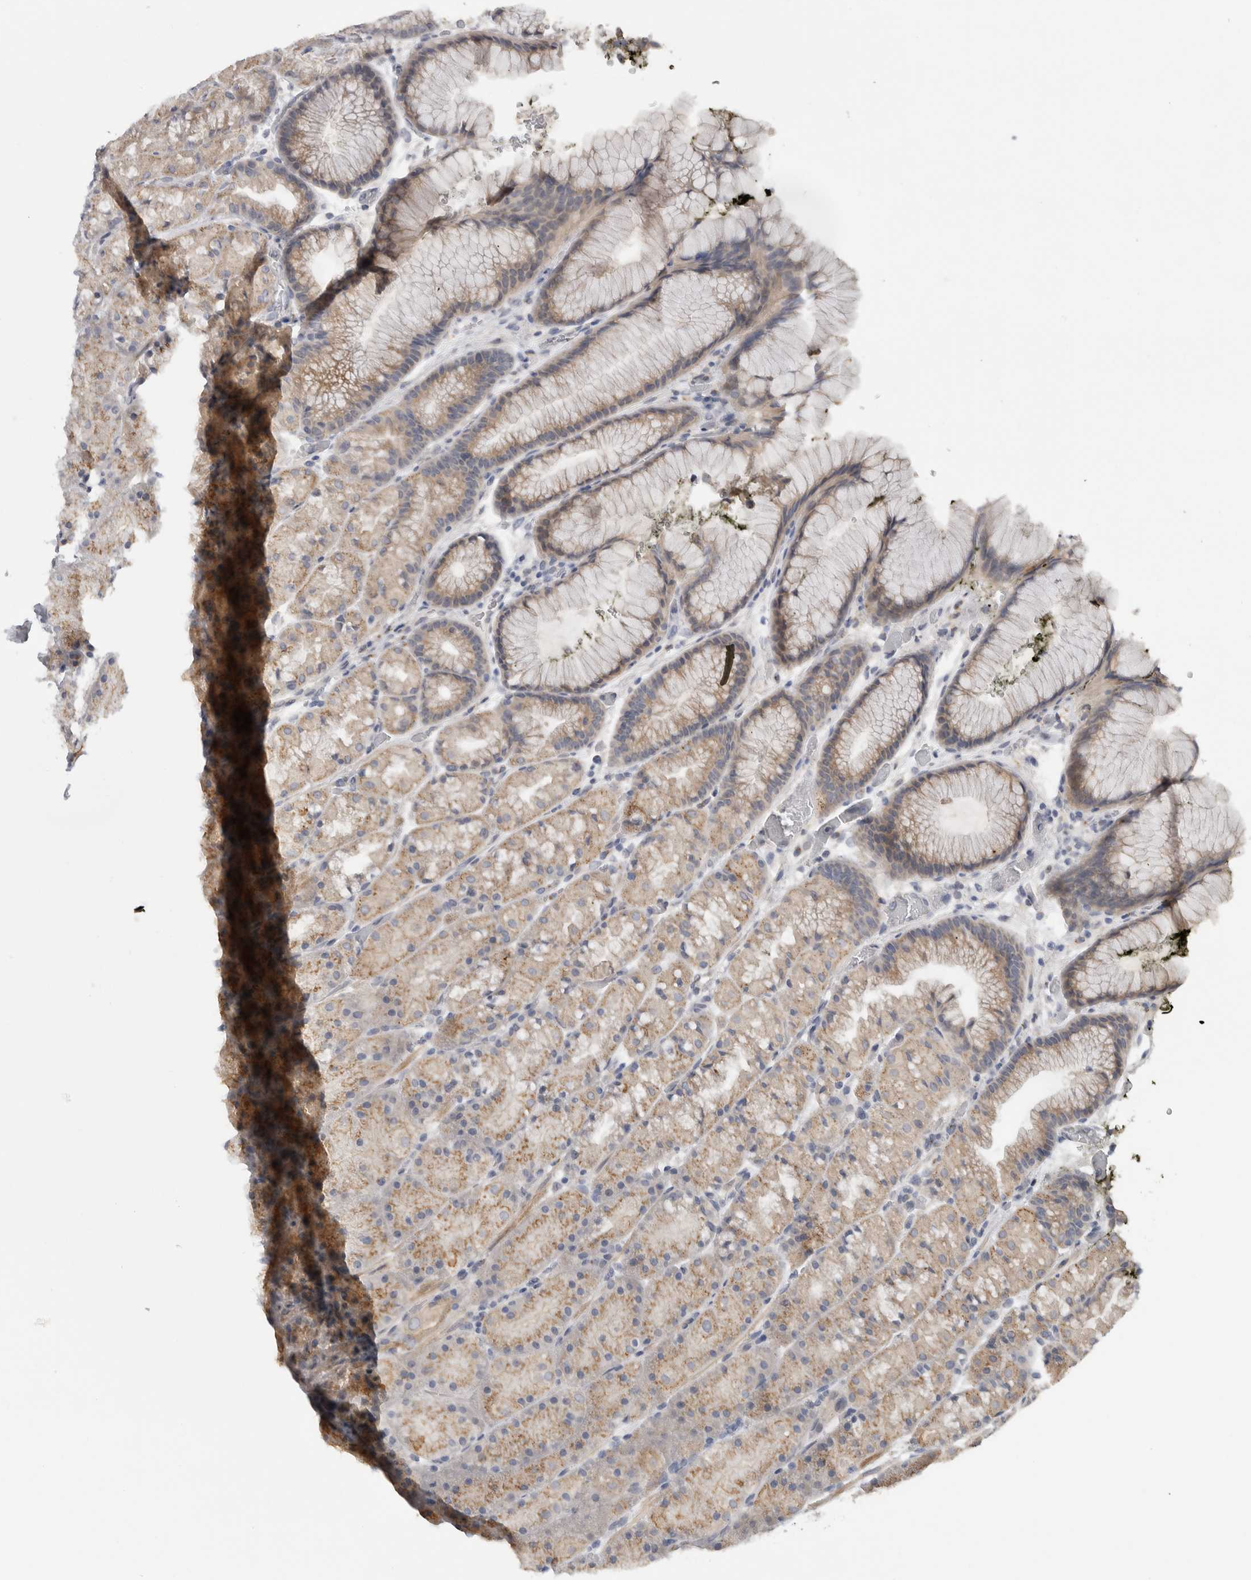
{"staining": {"intensity": "moderate", "quantity": "25%-75%", "location": "cytoplasmic/membranous"}, "tissue": "stomach", "cell_type": "Glandular cells", "image_type": "normal", "snomed": [{"axis": "morphology", "description": "Normal tissue, NOS"}, {"axis": "topography", "description": "Stomach, upper"}, {"axis": "topography", "description": "Stomach"}], "caption": "Brown immunohistochemical staining in normal stomach exhibits moderate cytoplasmic/membranous staining in approximately 25%-75% of glandular cells.", "gene": "MGAT1", "patient": {"sex": "male", "age": 48}}